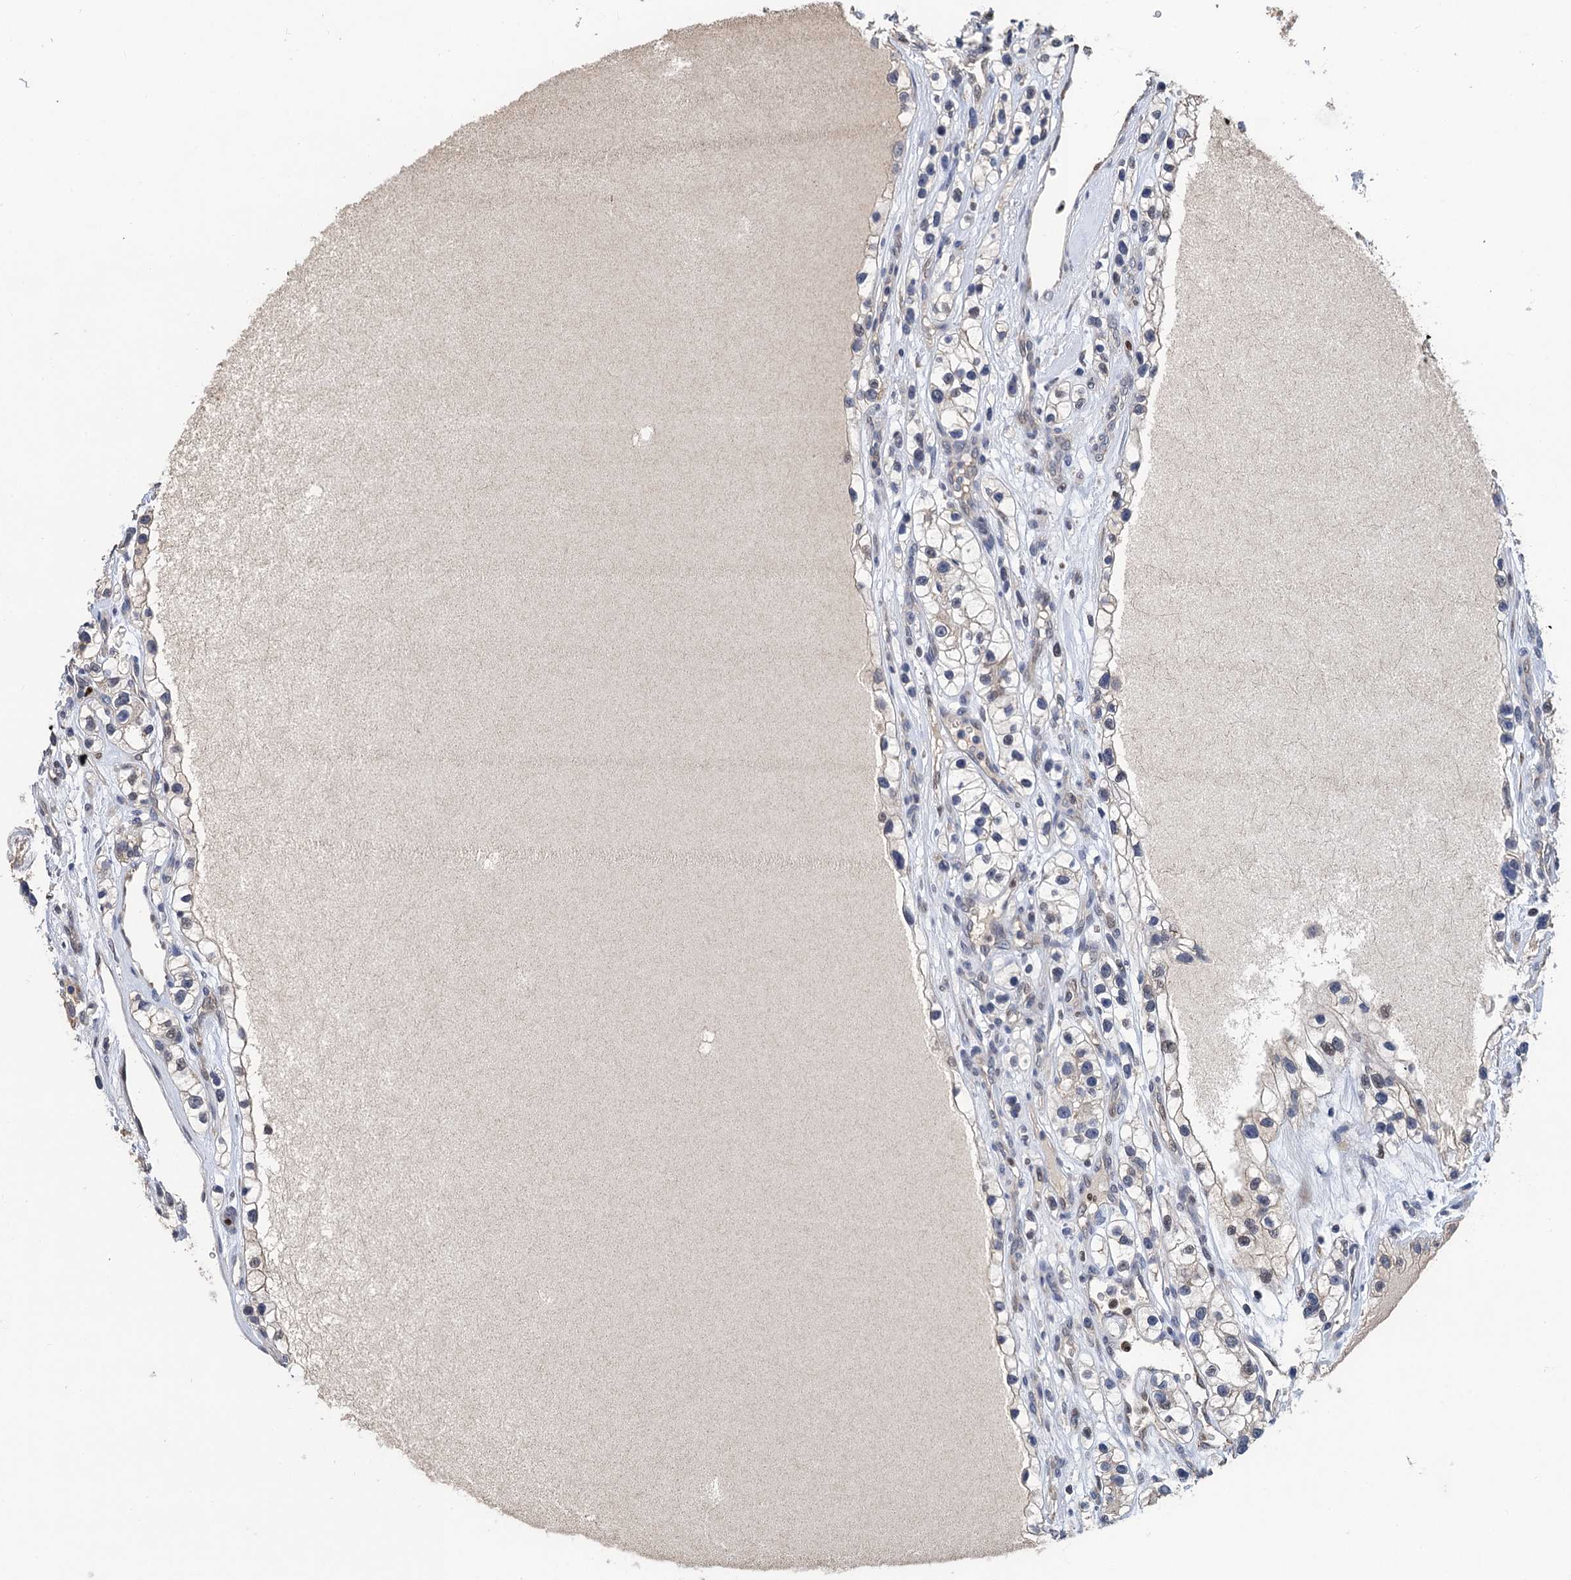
{"staining": {"intensity": "weak", "quantity": "25%-75%", "location": "cytoplasmic/membranous"}, "tissue": "renal cancer", "cell_type": "Tumor cells", "image_type": "cancer", "snomed": [{"axis": "morphology", "description": "Adenocarcinoma, NOS"}, {"axis": "topography", "description": "Kidney"}], "caption": "Immunohistochemical staining of renal cancer (adenocarcinoma) demonstrates weak cytoplasmic/membranous protein positivity in approximately 25%-75% of tumor cells.", "gene": "TSEN34", "patient": {"sex": "female", "age": 57}}